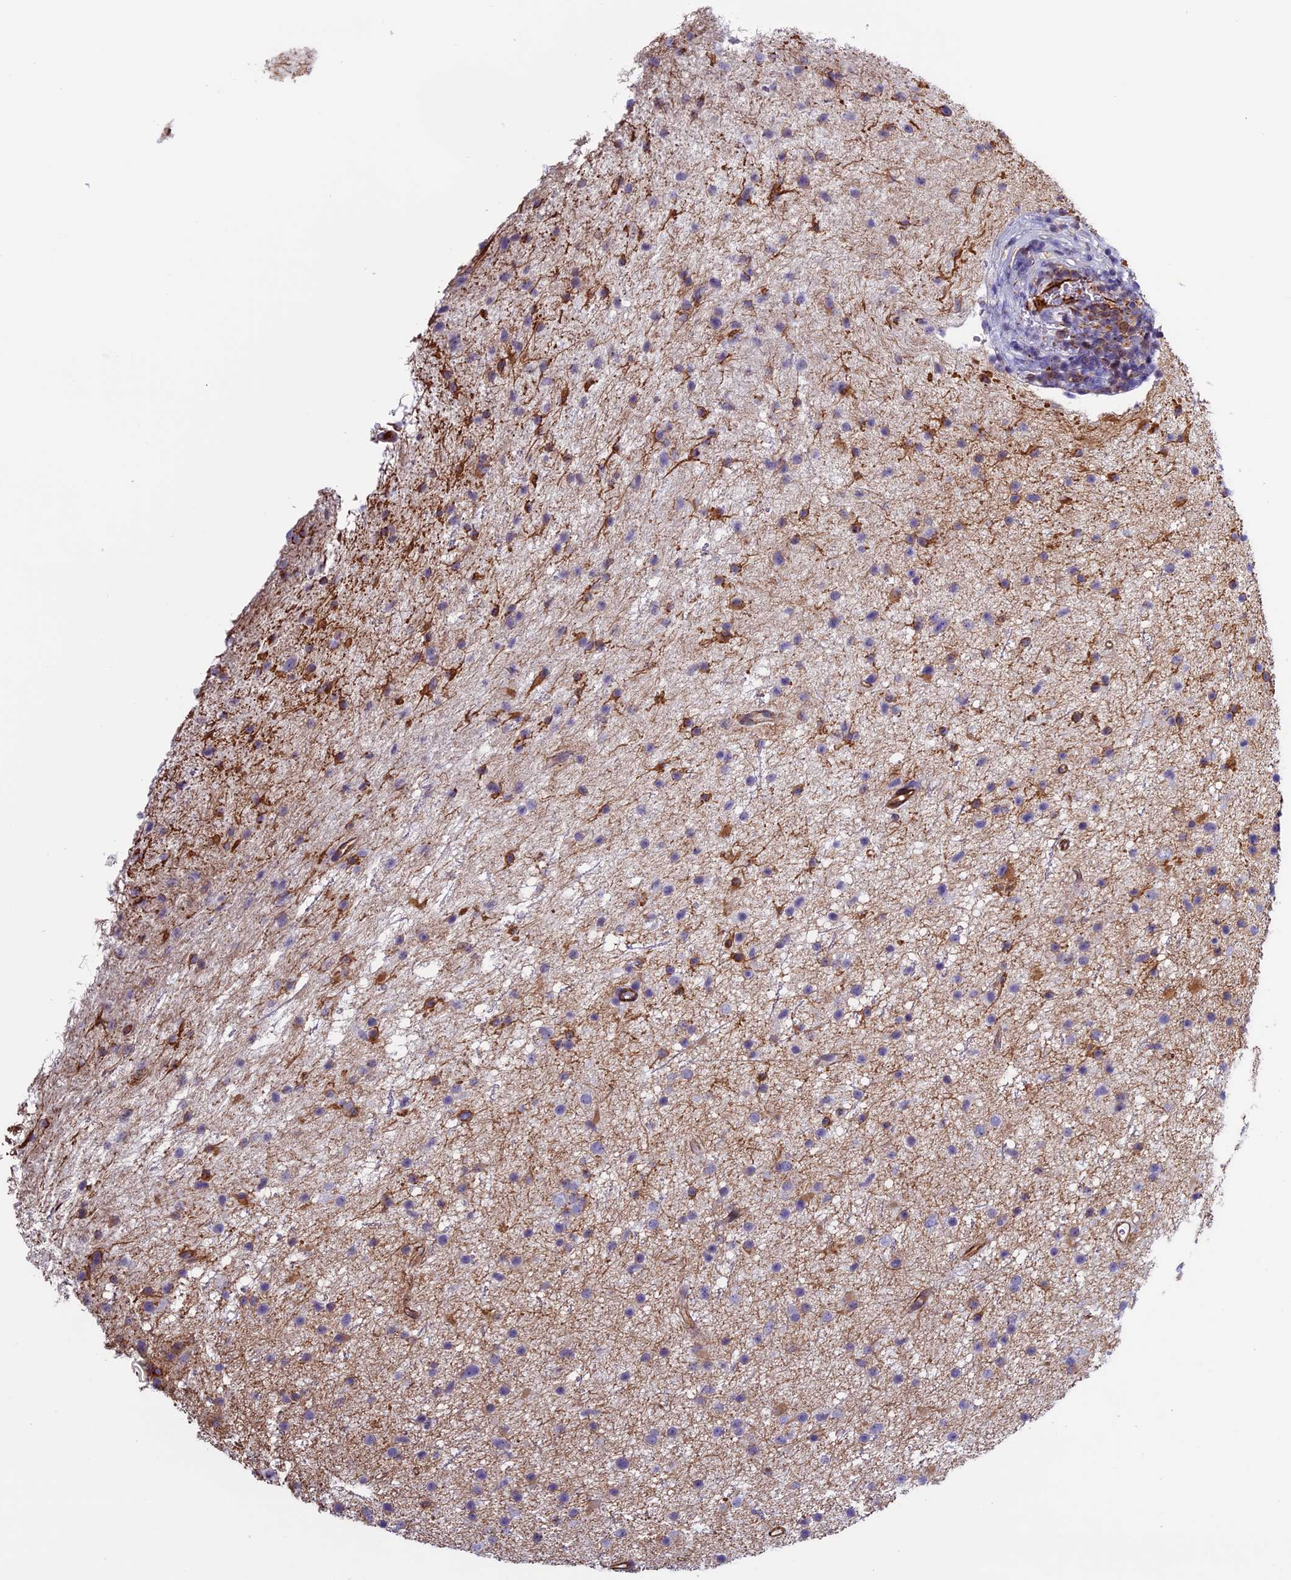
{"staining": {"intensity": "negative", "quantity": "none", "location": "none"}, "tissue": "glioma", "cell_type": "Tumor cells", "image_type": "cancer", "snomed": [{"axis": "morphology", "description": "Glioma, malignant, Low grade"}, {"axis": "topography", "description": "Cerebral cortex"}], "caption": "IHC of human glioma displays no positivity in tumor cells. (DAB (3,3'-diaminobenzidine) IHC visualized using brightfield microscopy, high magnification).", "gene": "ANGPTL2", "patient": {"sex": "female", "age": 39}}